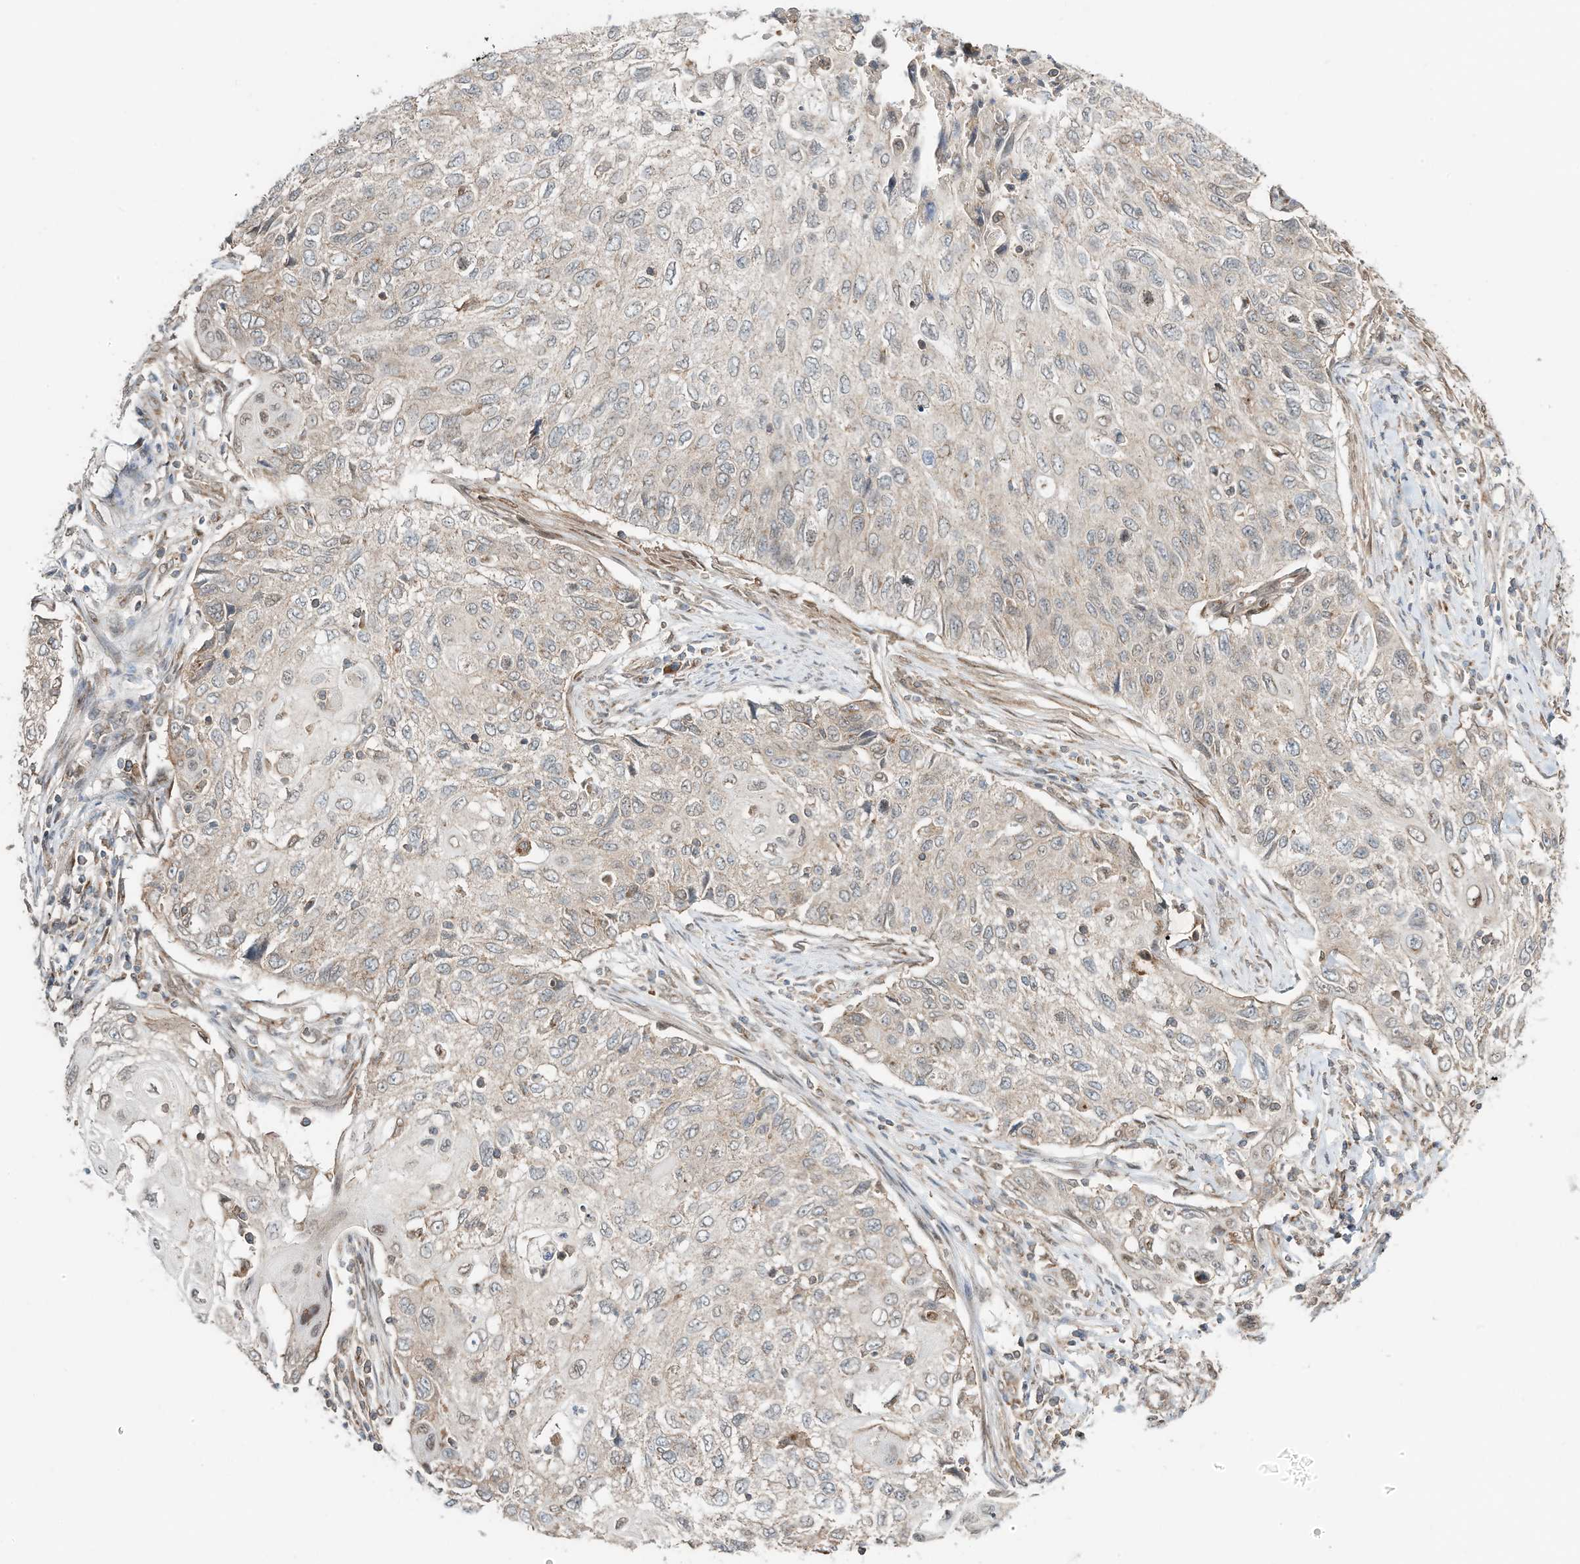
{"staining": {"intensity": "weak", "quantity": "25%-75%", "location": "cytoplasmic/membranous"}, "tissue": "cervical cancer", "cell_type": "Tumor cells", "image_type": "cancer", "snomed": [{"axis": "morphology", "description": "Squamous cell carcinoma, NOS"}, {"axis": "topography", "description": "Cervix"}], "caption": "An IHC image of neoplastic tissue is shown. Protein staining in brown labels weak cytoplasmic/membranous positivity in cervical cancer within tumor cells.", "gene": "CUX1", "patient": {"sex": "female", "age": 70}}